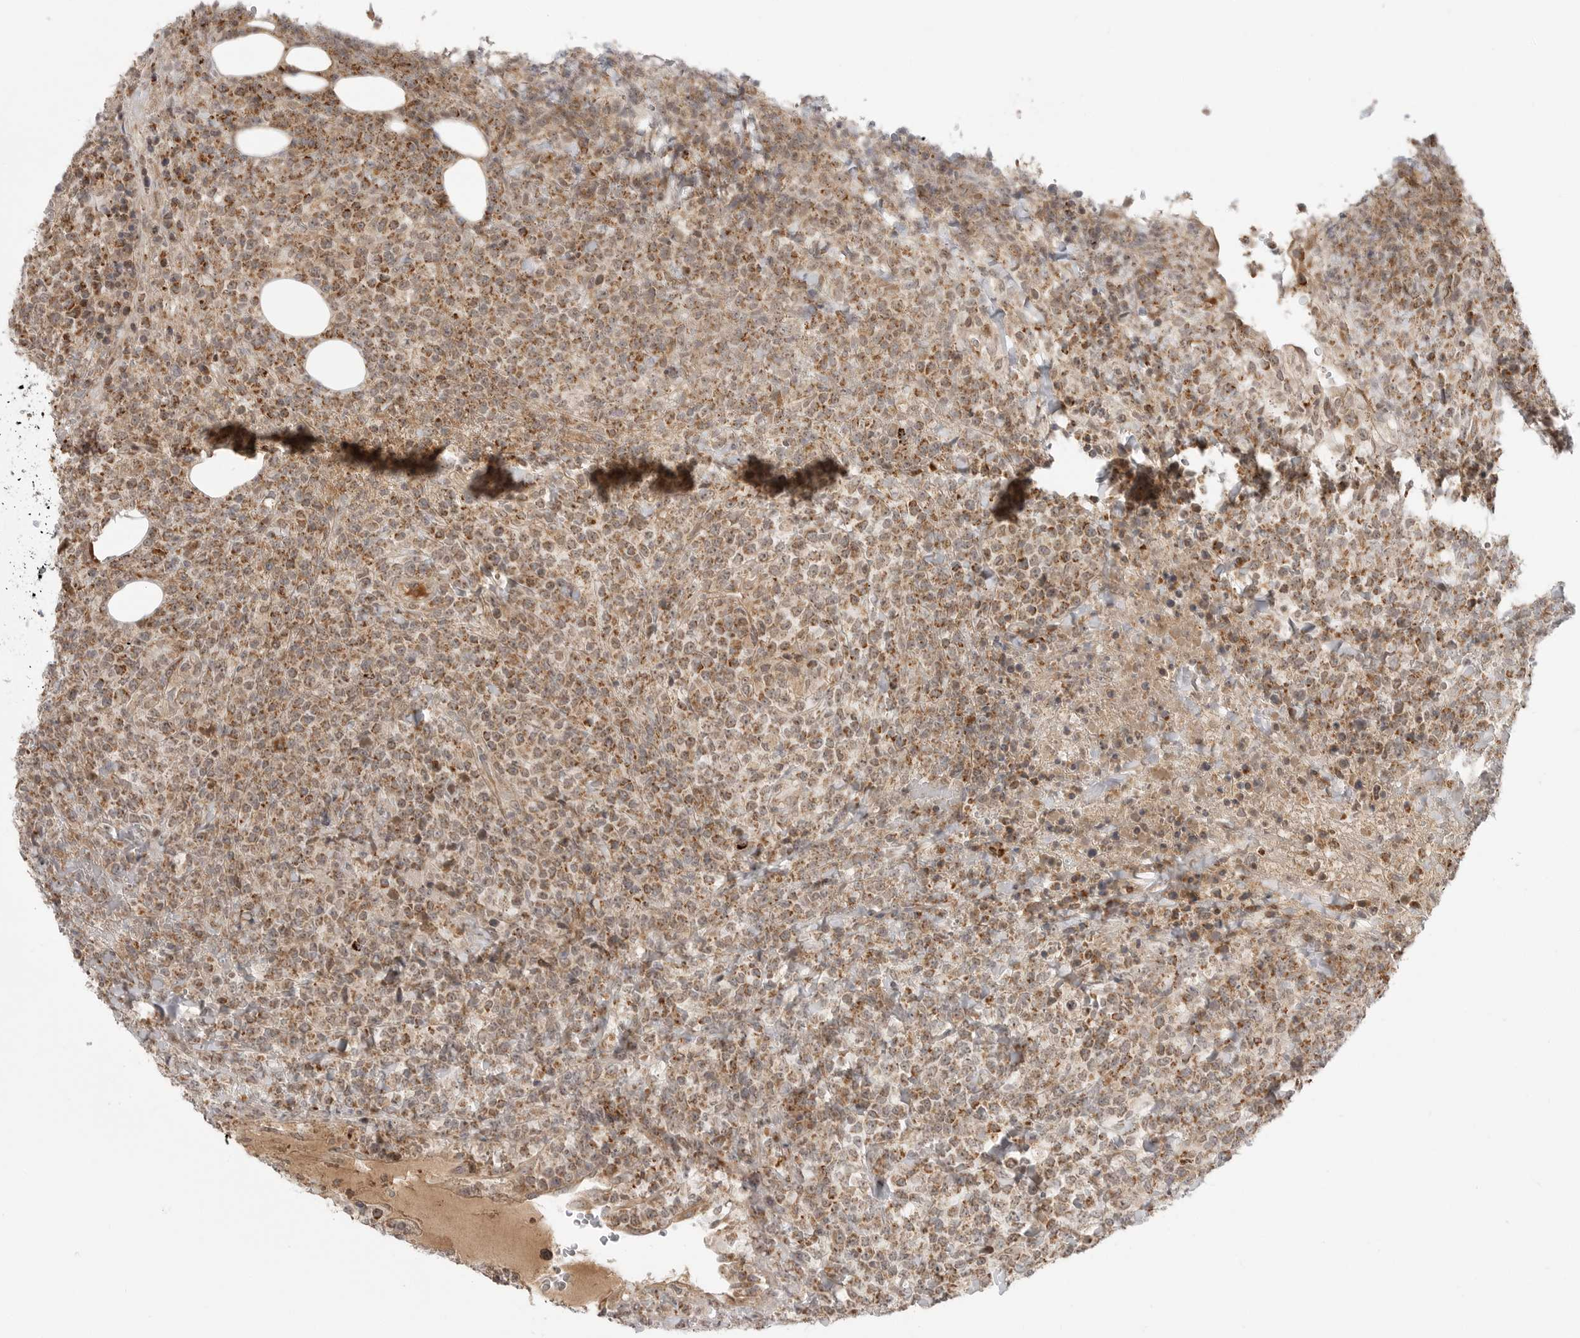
{"staining": {"intensity": "moderate", "quantity": ">75%", "location": "cytoplasmic/membranous"}, "tissue": "lymphoma", "cell_type": "Tumor cells", "image_type": "cancer", "snomed": [{"axis": "morphology", "description": "Malignant lymphoma, non-Hodgkin's type, High grade"}, {"axis": "topography", "description": "Lymph node"}], "caption": "Protein staining of malignant lymphoma, non-Hodgkin's type (high-grade) tissue exhibits moderate cytoplasmic/membranous staining in about >75% of tumor cells.", "gene": "KALRN", "patient": {"sex": "male", "age": 13}}